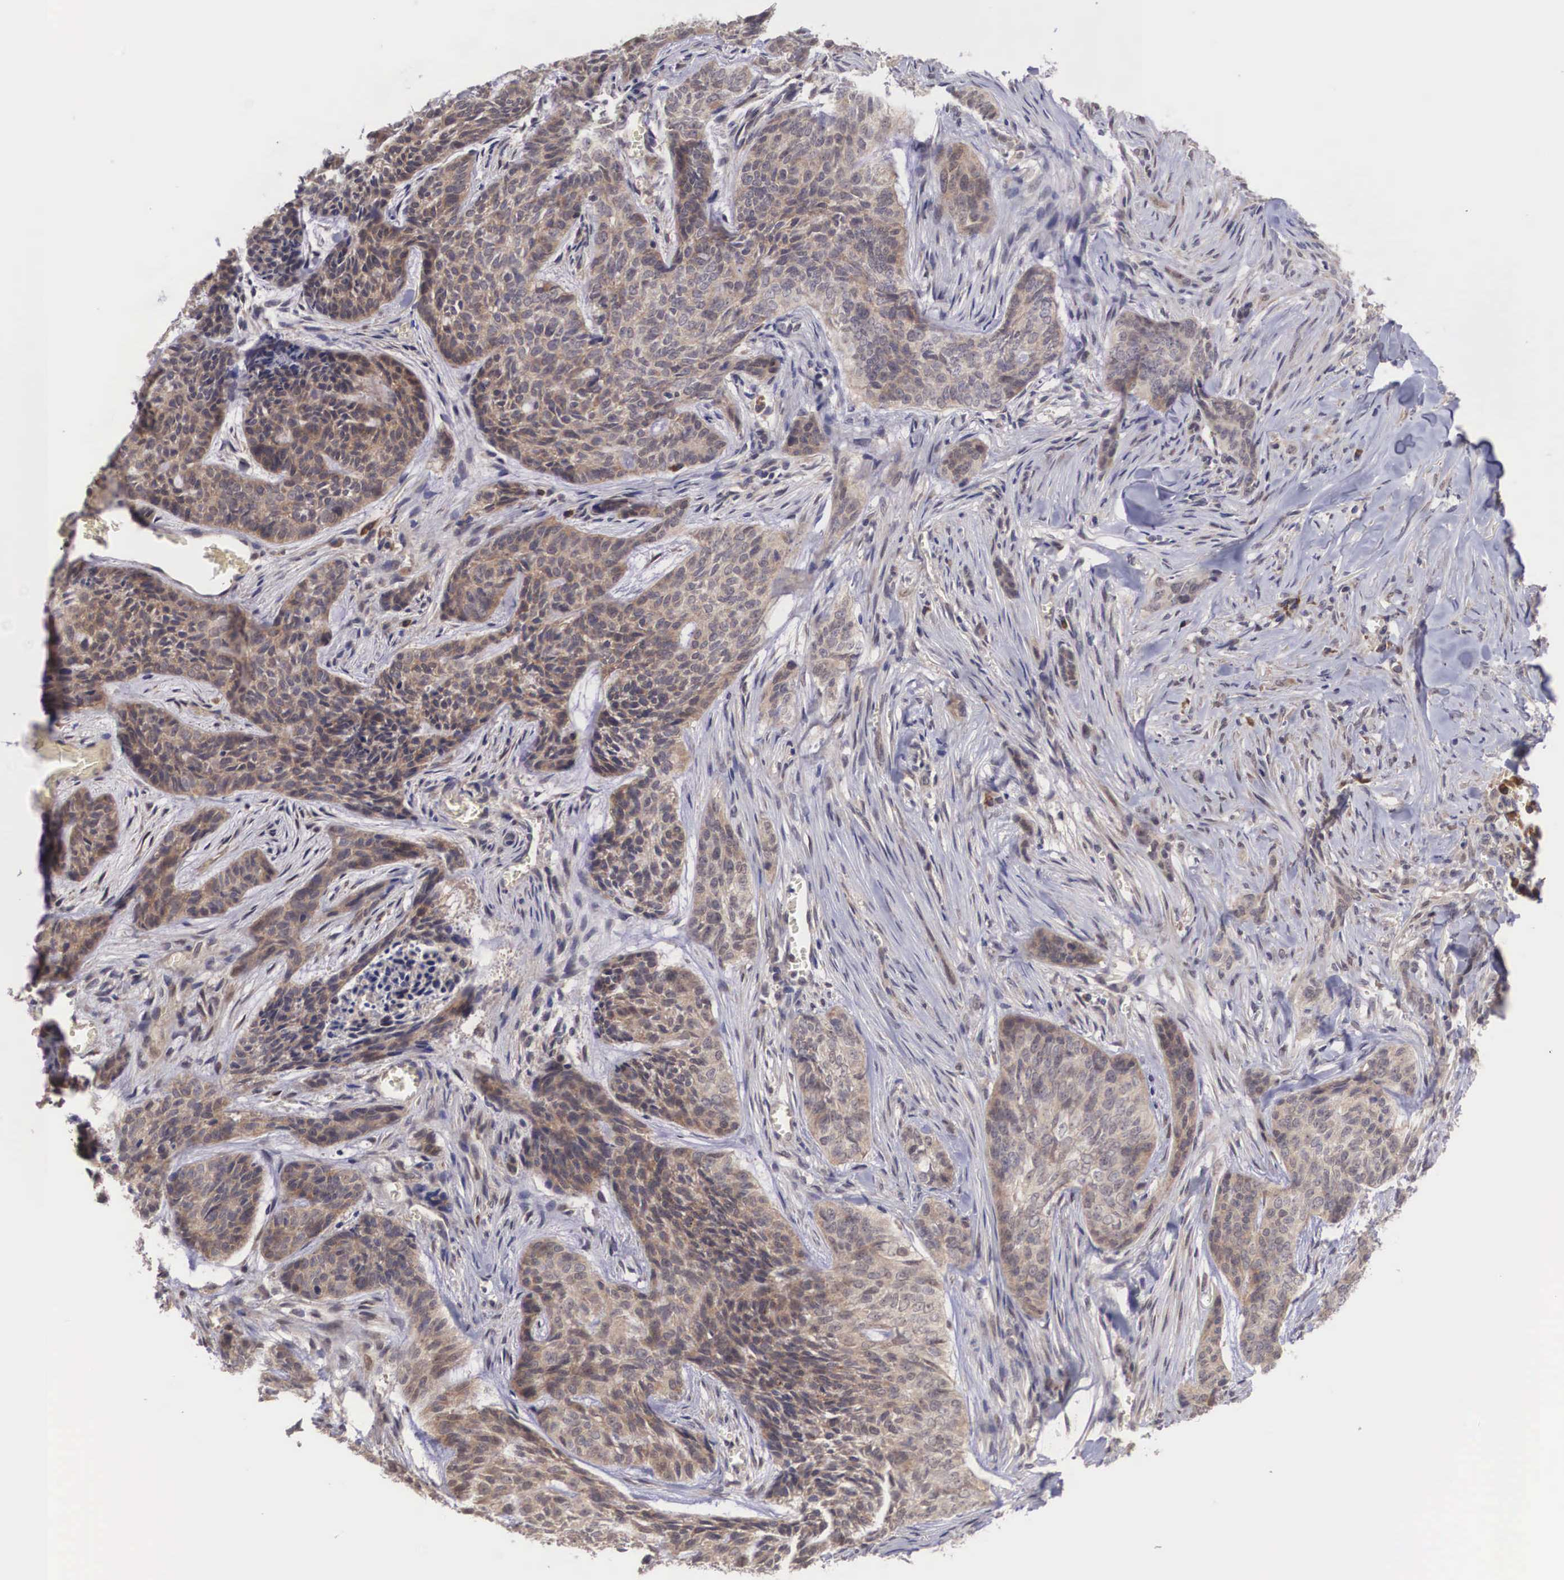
{"staining": {"intensity": "weak", "quantity": "25%-75%", "location": "cytoplasmic/membranous,nuclear"}, "tissue": "skin cancer", "cell_type": "Tumor cells", "image_type": "cancer", "snomed": [{"axis": "morphology", "description": "Normal tissue, NOS"}, {"axis": "morphology", "description": "Basal cell carcinoma"}, {"axis": "topography", "description": "Skin"}], "caption": "A brown stain labels weak cytoplasmic/membranous and nuclear staining of a protein in human skin cancer tumor cells. (DAB IHC with brightfield microscopy, high magnification).", "gene": "DNAJB7", "patient": {"sex": "female", "age": 65}}